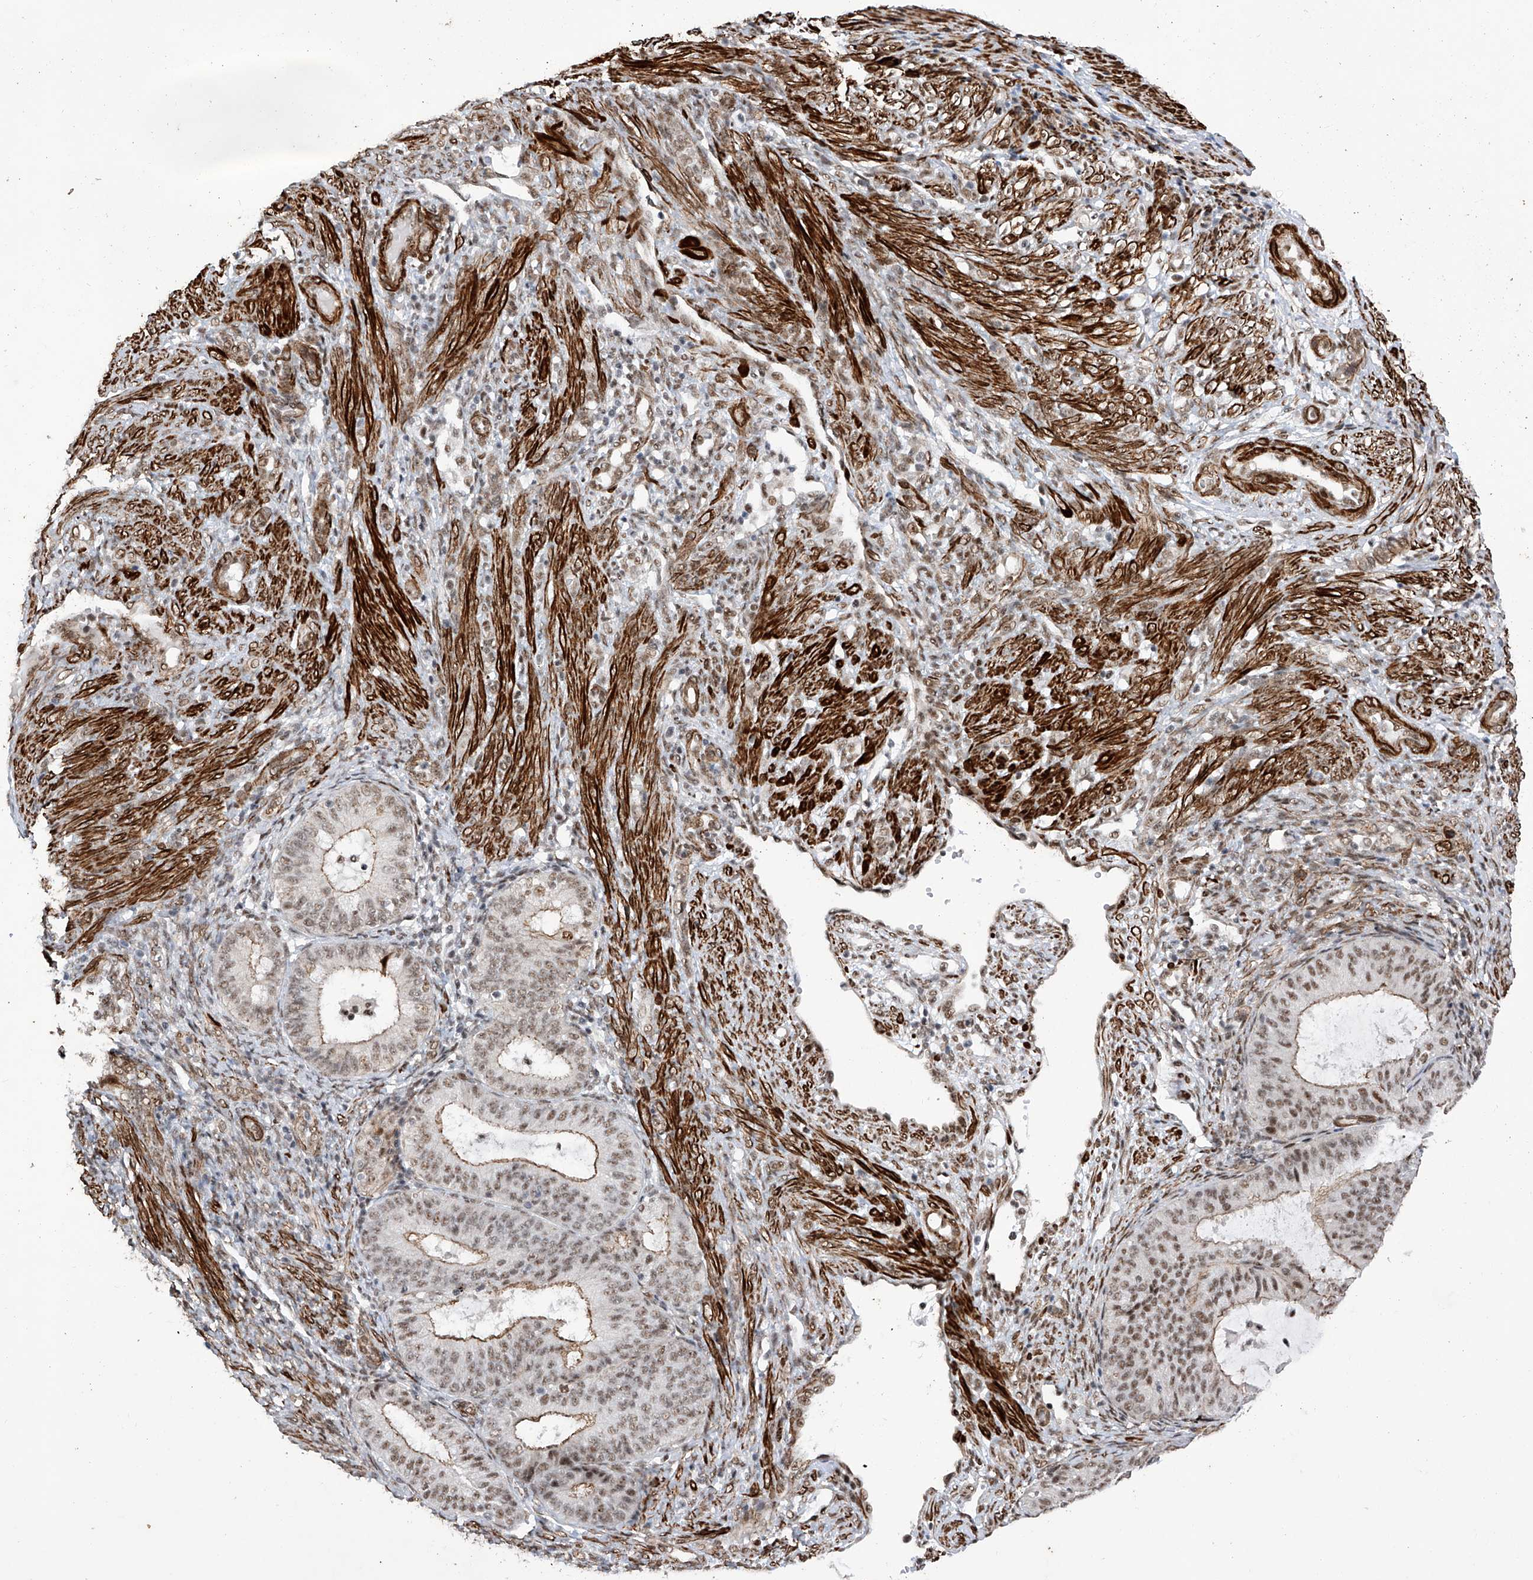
{"staining": {"intensity": "moderate", "quantity": "25%-75%", "location": "cytoplasmic/membranous,nuclear"}, "tissue": "endometrial cancer", "cell_type": "Tumor cells", "image_type": "cancer", "snomed": [{"axis": "morphology", "description": "Adenocarcinoma, NOS"}, {"axis": "topography", "description": "Endometrium"}], "caption": "A micrograph showing moderate cytoplasmic/membranous and nuclear staining in about 25%-75% of tumor cells in endometrial cancer (adenocarcinoma), as visualized by brown immunohistochemical staining.", "gene": "NFATC4", "patient": {"sex": "female", "age": 51}}